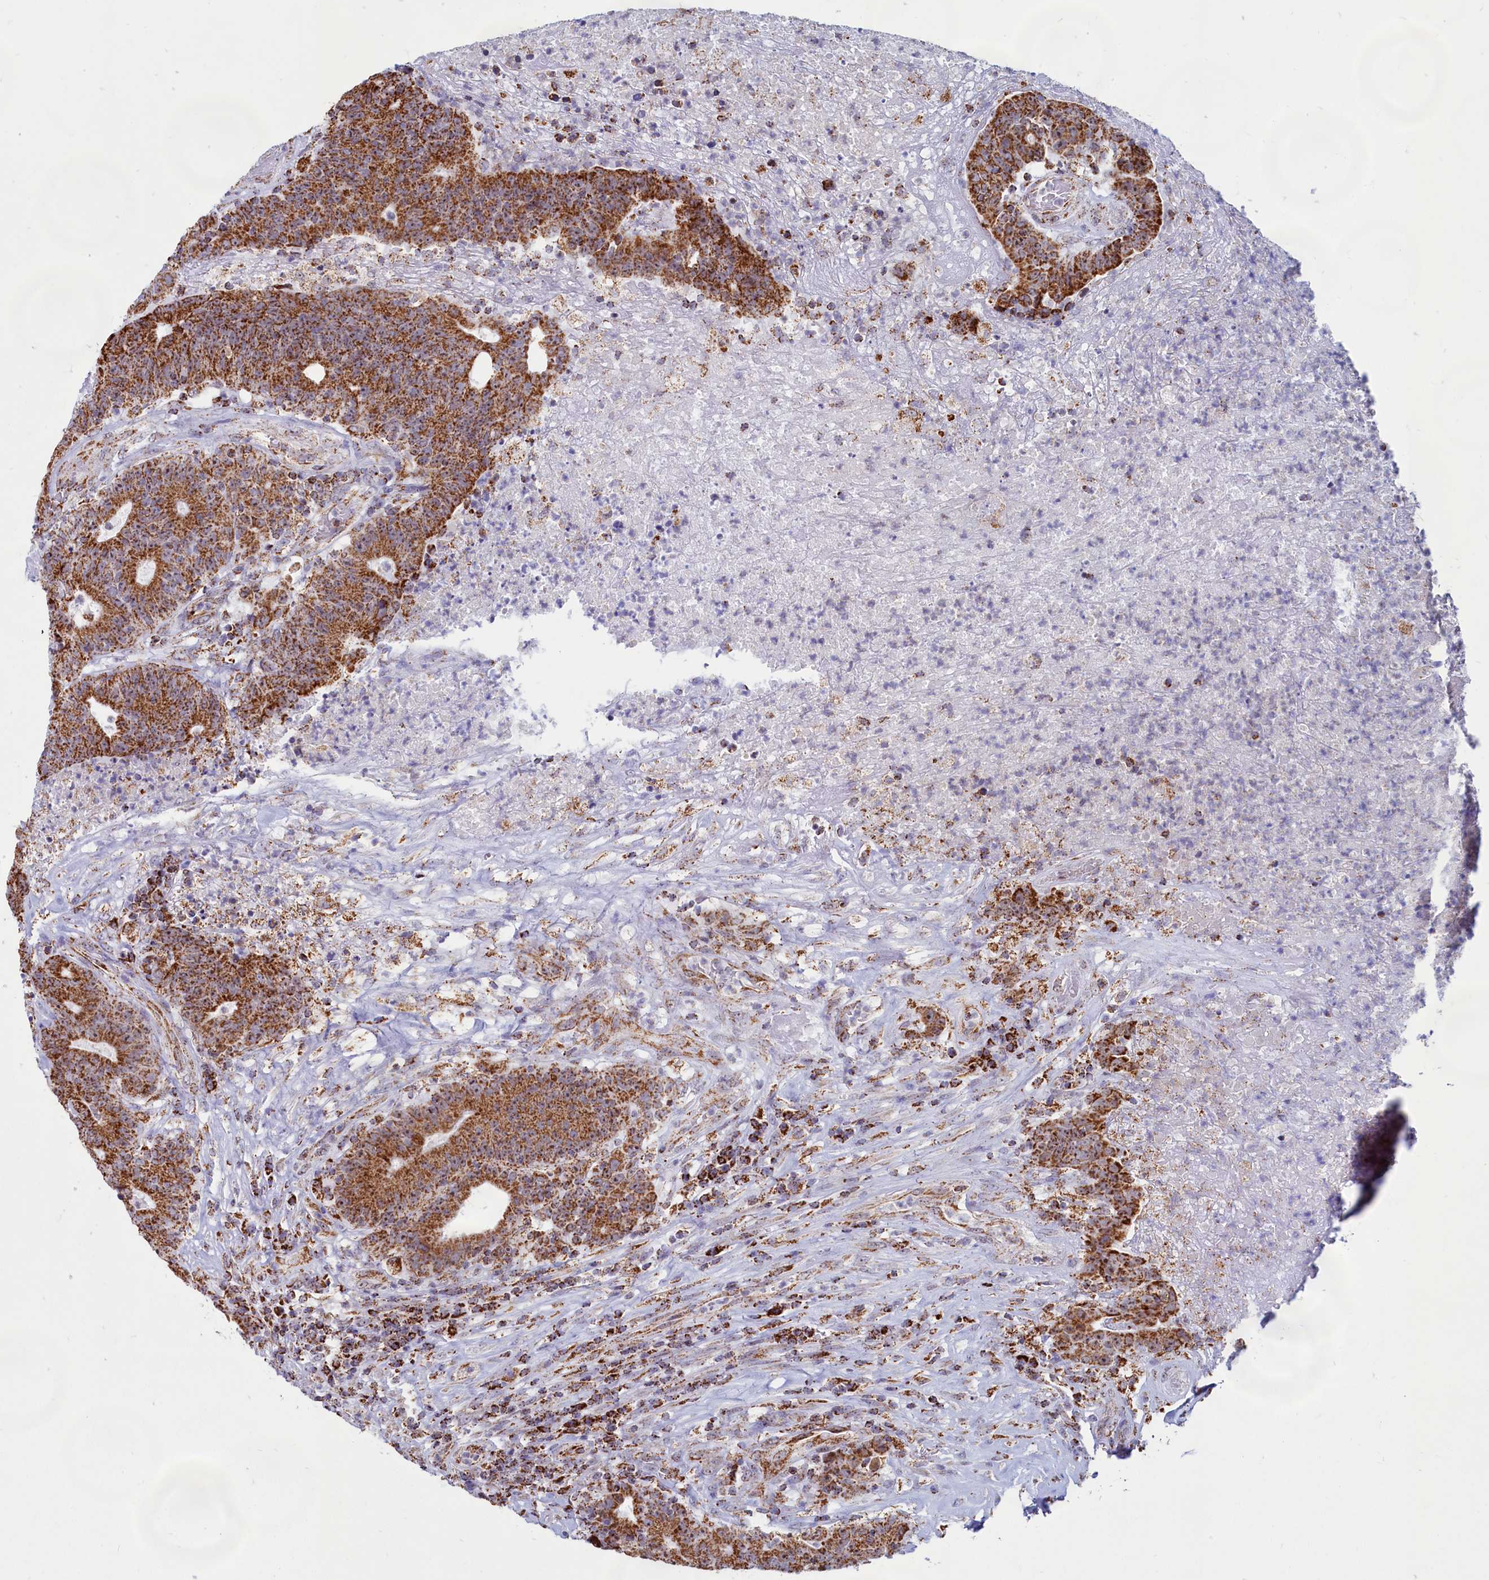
{"staining": {"intensity": "strong", "quantity": ">75%", "location": "cytoplasmic/membranous"}, "tissue": "colorectal cancer", "cell_type": "Tumor cells", "image_type": "cancer", "snomed": [{"axis": "morphology", "description": "Adenocarcinoma, NOS"}, {"axis": "topography", "description": "Colon"}], "caption": "Strong cytoplasmic/membranous expression for a protein is appreciated in approximately >75% of tumor cells of colorectal adenocarcinoma using IHC.", "gene": "C1D", "patient": {"sex": "female", "age": 75}}